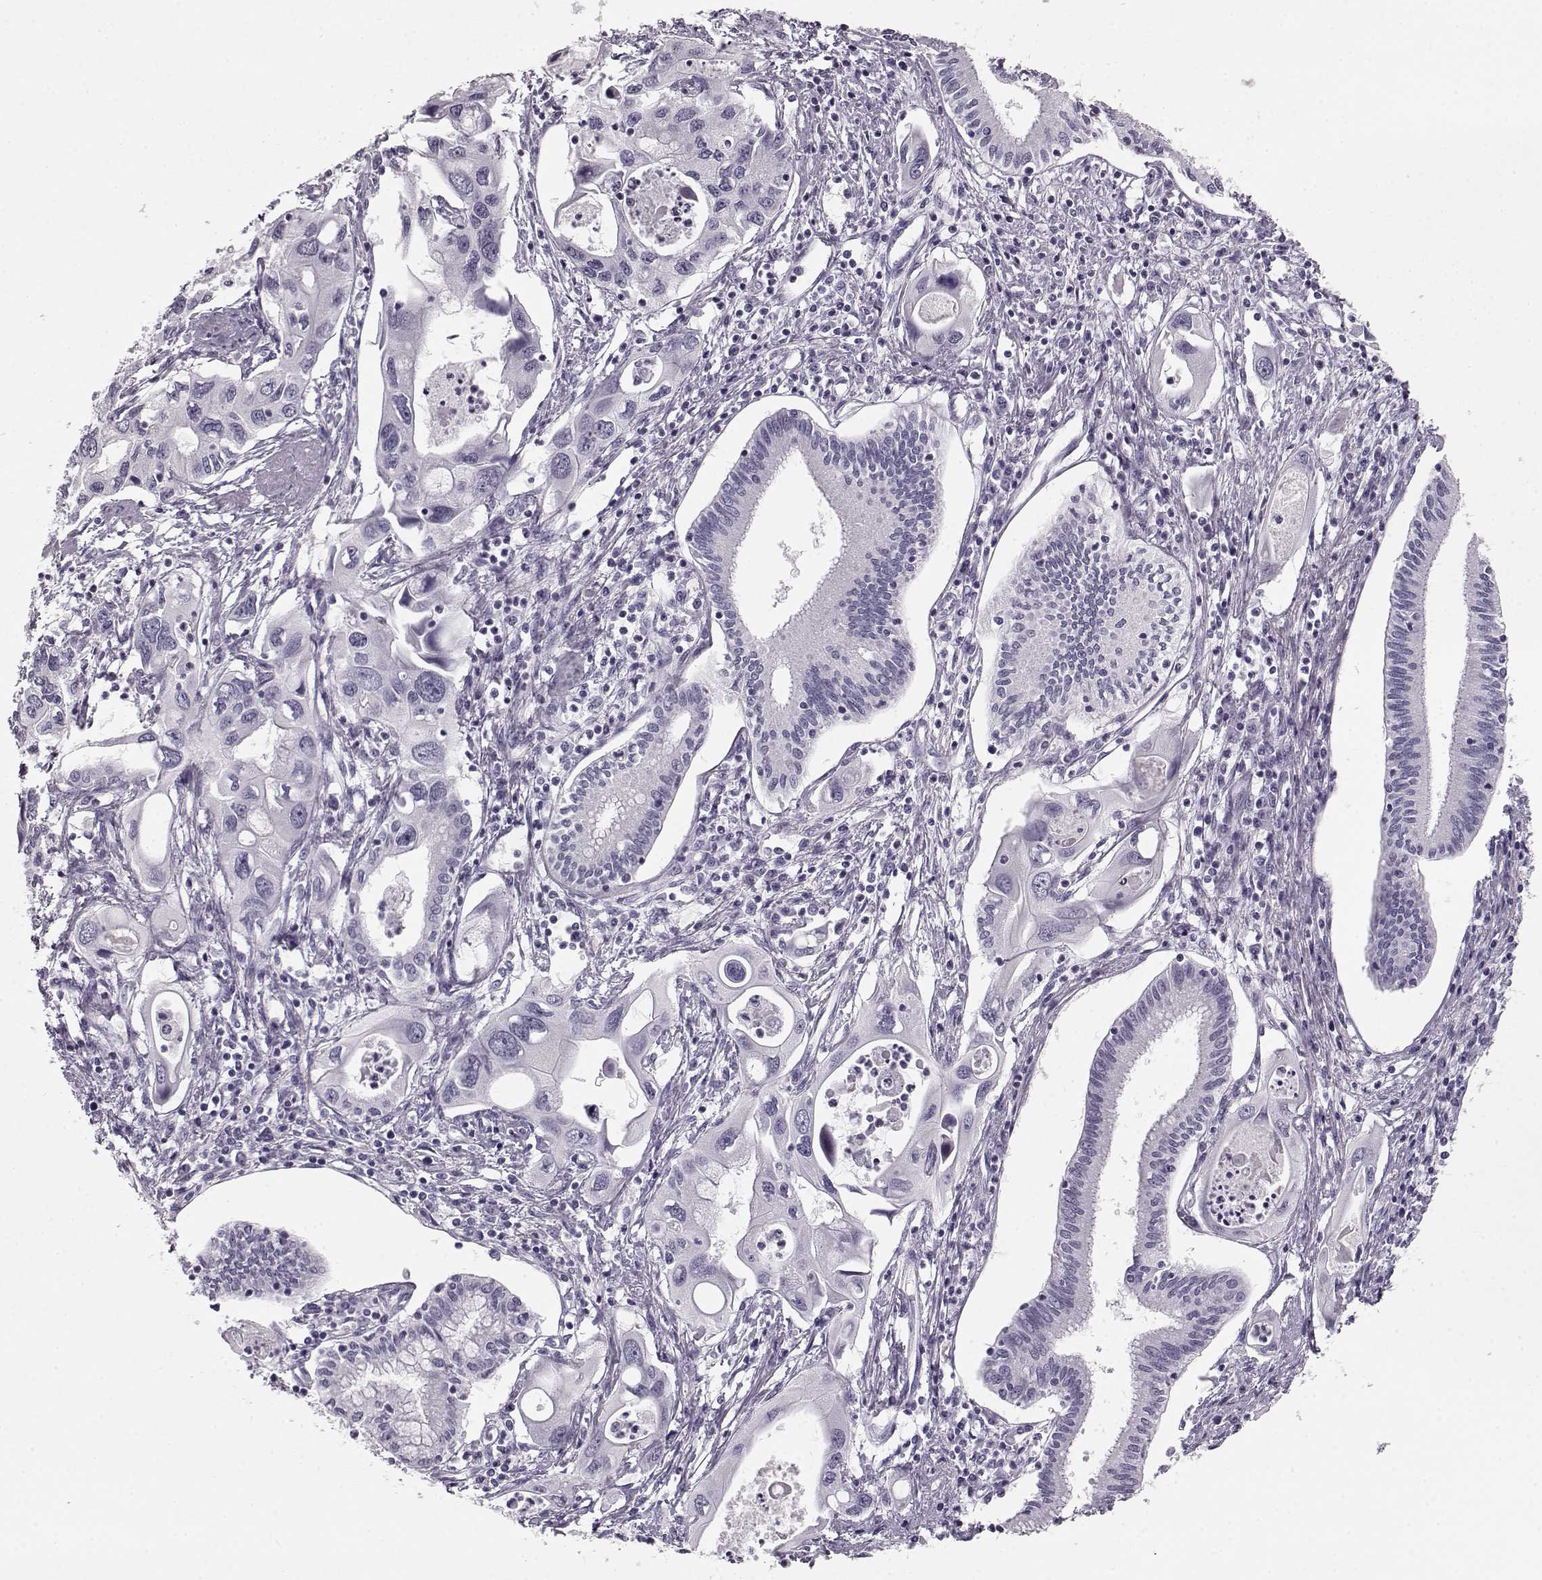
{"staining": {"intensity": "negative", "quantity": "none", "location": "none"}, "tissue": "pancreatic cancer", "cell_type": "Tumor cells", "image_type": "cancer", "snomed": [{"axis": "morphology", "description": "Adenocarcinoma, NOS"}, {"axis": "topography", "description": "Pancreas"}], "caption": "High magnification brightfield microscopy of pancreatic cancer stained with DAB (brown) and counterstained with hematoxylin (blue): tumor cells show no significant positivity. (DAB (3,3'-diaminobenzidine) immunohistochemistry, high magnification).", "gene": "BFSP2", "patient": {"sex": "male", "age": 60}}